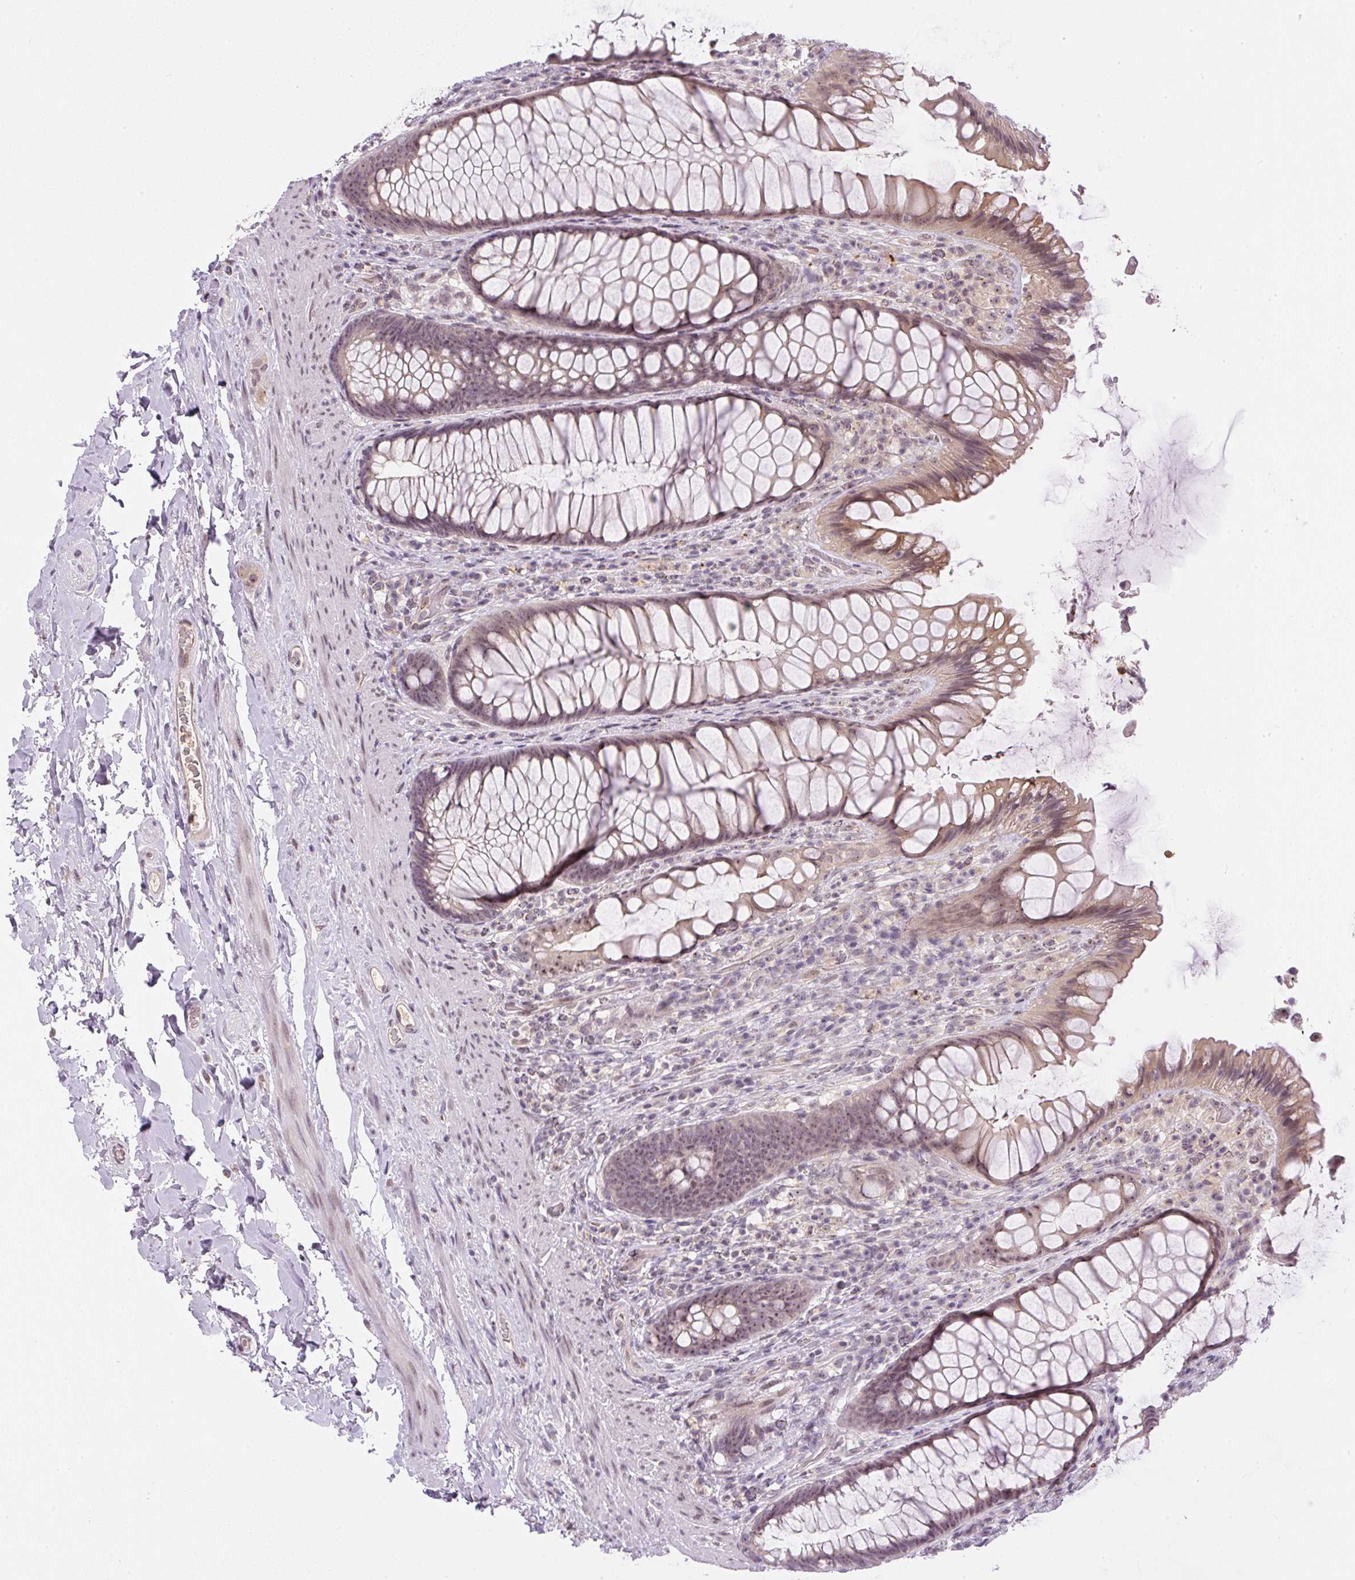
{"staining": {"intensity": "weak", "quantity": "25%-75%", "location": "cytoplasmic/membranous,nuclear"}, "tissue": "rectum", "cell_type": "Glandular cells", "image_type": "normal", "snomed": [{"axis": "morphology", "description": "Normal tissue, NOS"}, {"axis": "topography", "description": "Rectum"}], "caption": "Immunohistochemical staining of normal human rectum demonstrates weak cytoplasmic/membranous,nuclear protein expression in approximately 25%-75% of glandular cells. The protein of interest is shown in brown color, while the nuclei are stained blue.", "gene": "SGF29", "patient": {"sex": "male", "age": 53}}